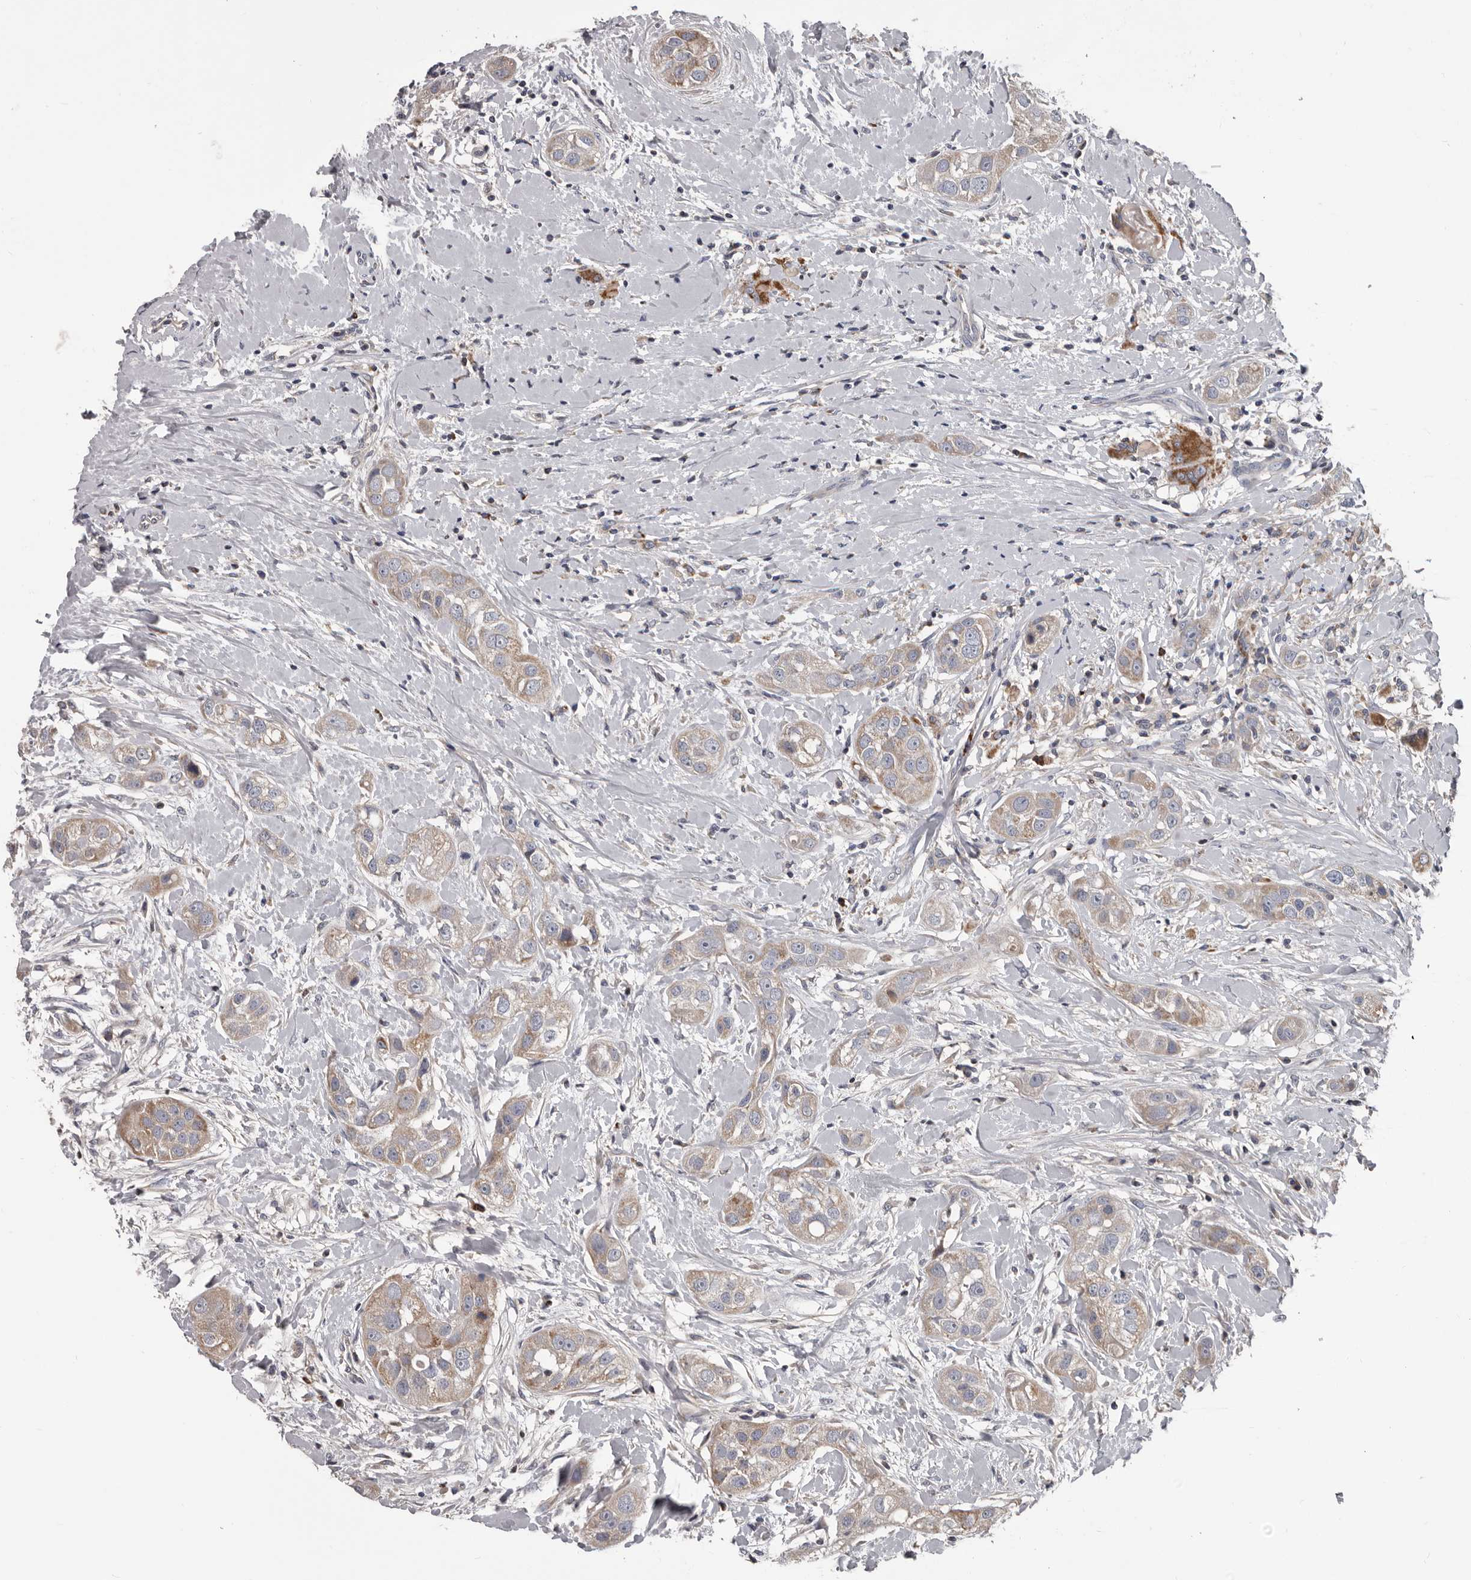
{"staining": {"intensity": "moderate", "quantity": "<25%", "location": "cytoplasmic/membranous"}, "tissue": "head and neck cancer", "cell_type": "Tumor cells", "image_type": "cancer", "snomed": [{"axis": "morphology", "description": "Normal tissue, NOS"}, {"axis": "morphology", "description": "Squamous cell carcinoma, NOS"}, {"axis": "topography", "description": "Skeletal muscle"}, {"axis": "topography", "description": "Head-Neck"}], "caption": "Brown immunohistochemical staining in squamous cell carcinoma (head and neck) demonstrates moderate cytoplasmic/membranous expression in about <25% of tumor cells.", "gene": "ALDH5A1", "patient": {"sex": "male", "age": 51}}